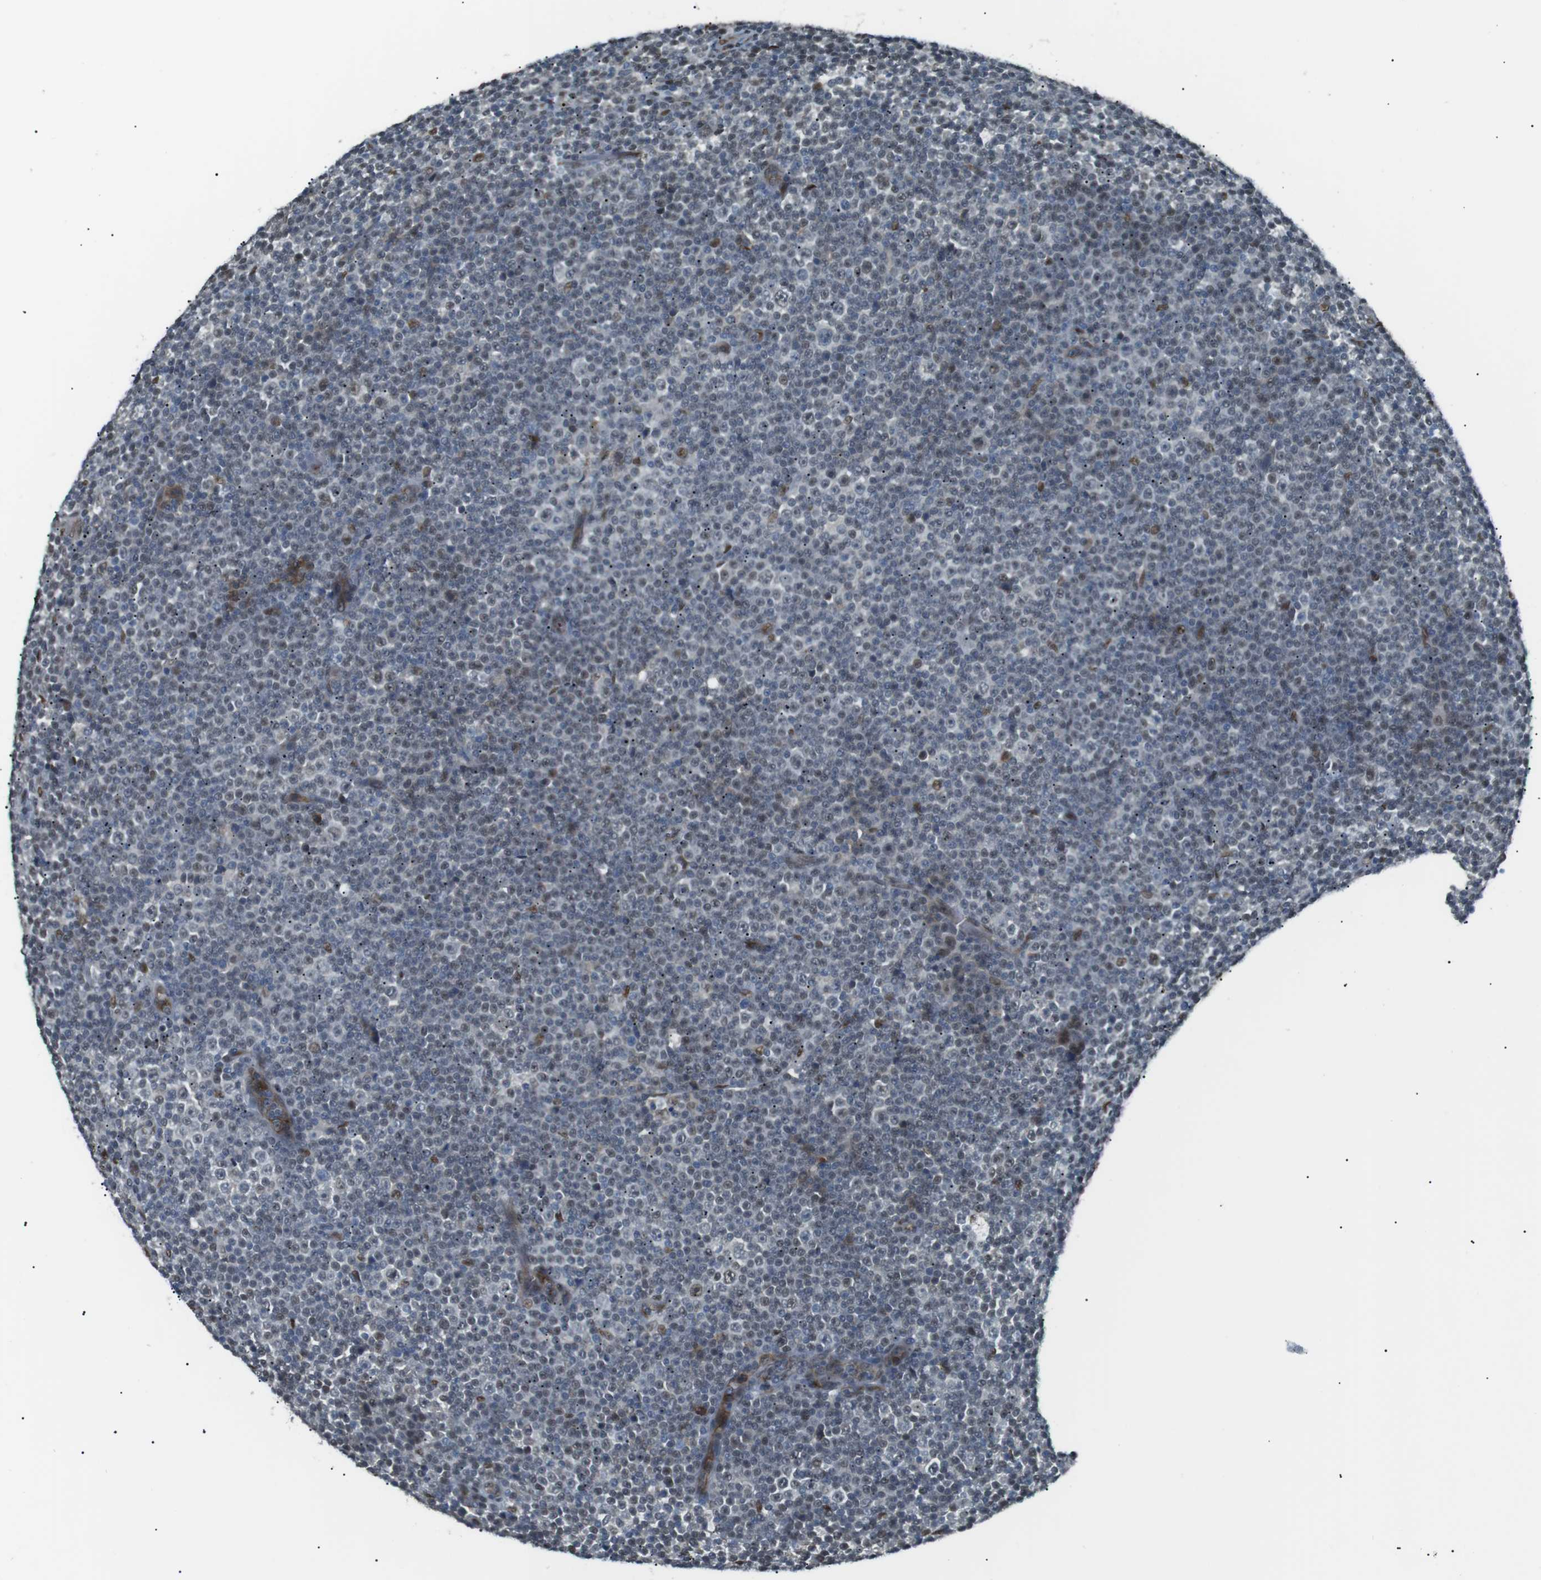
{"staining": {"intensity": "weak", "quantity": "<25%", "location": "cytoplasmic/membranous,nuclear"}, "tissue": "lymphoma", "cell_type": "Tumor cells", "image_type": "cancer", "snomed": [{"axis": "morphology", "description": "Malignant lymphoma, non-Hodgkin's type, Low grade"}, {"axis": "topography", "description": "Lymph node"}], "caption": "High power microscopy photomicrograph of an immunohistochemistry (IHC) photomicrograph of malignant lymphoma, non-Hodgkin's type (low-grade), revealing no significant staining in tumor cells. The staining is performed using DAB (3,3'-diaminobenzidine) brown chromogen with nuclei counter-stained in using hematoxylin.", "gene": "SRPK2", "patient": {"sex": "female", "age": 67}}